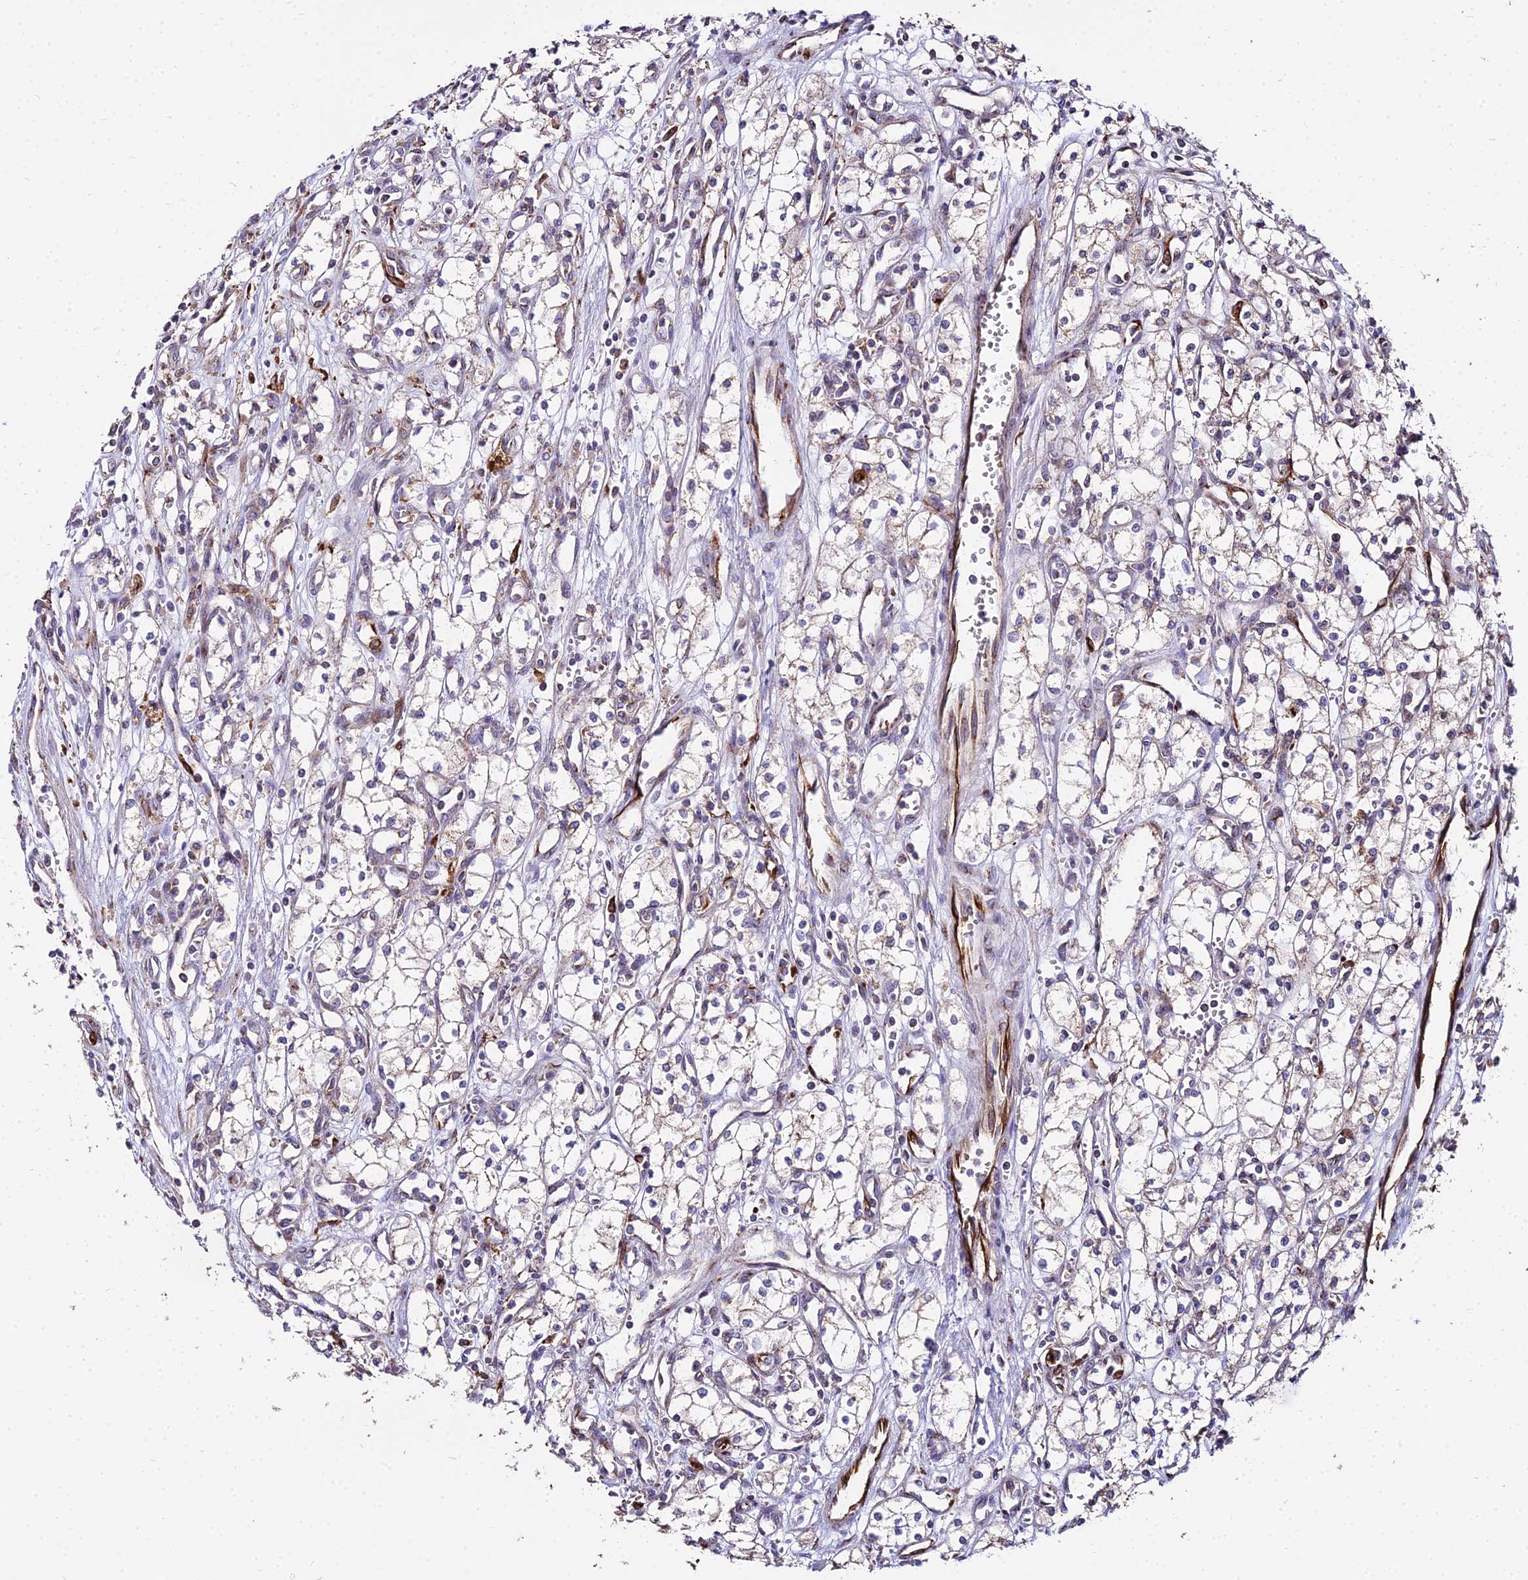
{"staining": {"intensity": "negative", "quantity": "none", "location": "none"}, "tissue": "renal cancer", "cell_type": "Tumor cells", "image_type": "cancer", "snomed": [{"axis": "morphology", "description": "Adenocarcinoma, NOS"}, {"axis": "topography", "description": "Kidney"}], "caption": "Immunohistochemistry (IHC) image of renal cancer (adenocarcinoma) stained for a protein (brown), which displays no positivity in tumor cells.", "gene": "PEX19", "patient": {"sex": "male", "age": 59}}